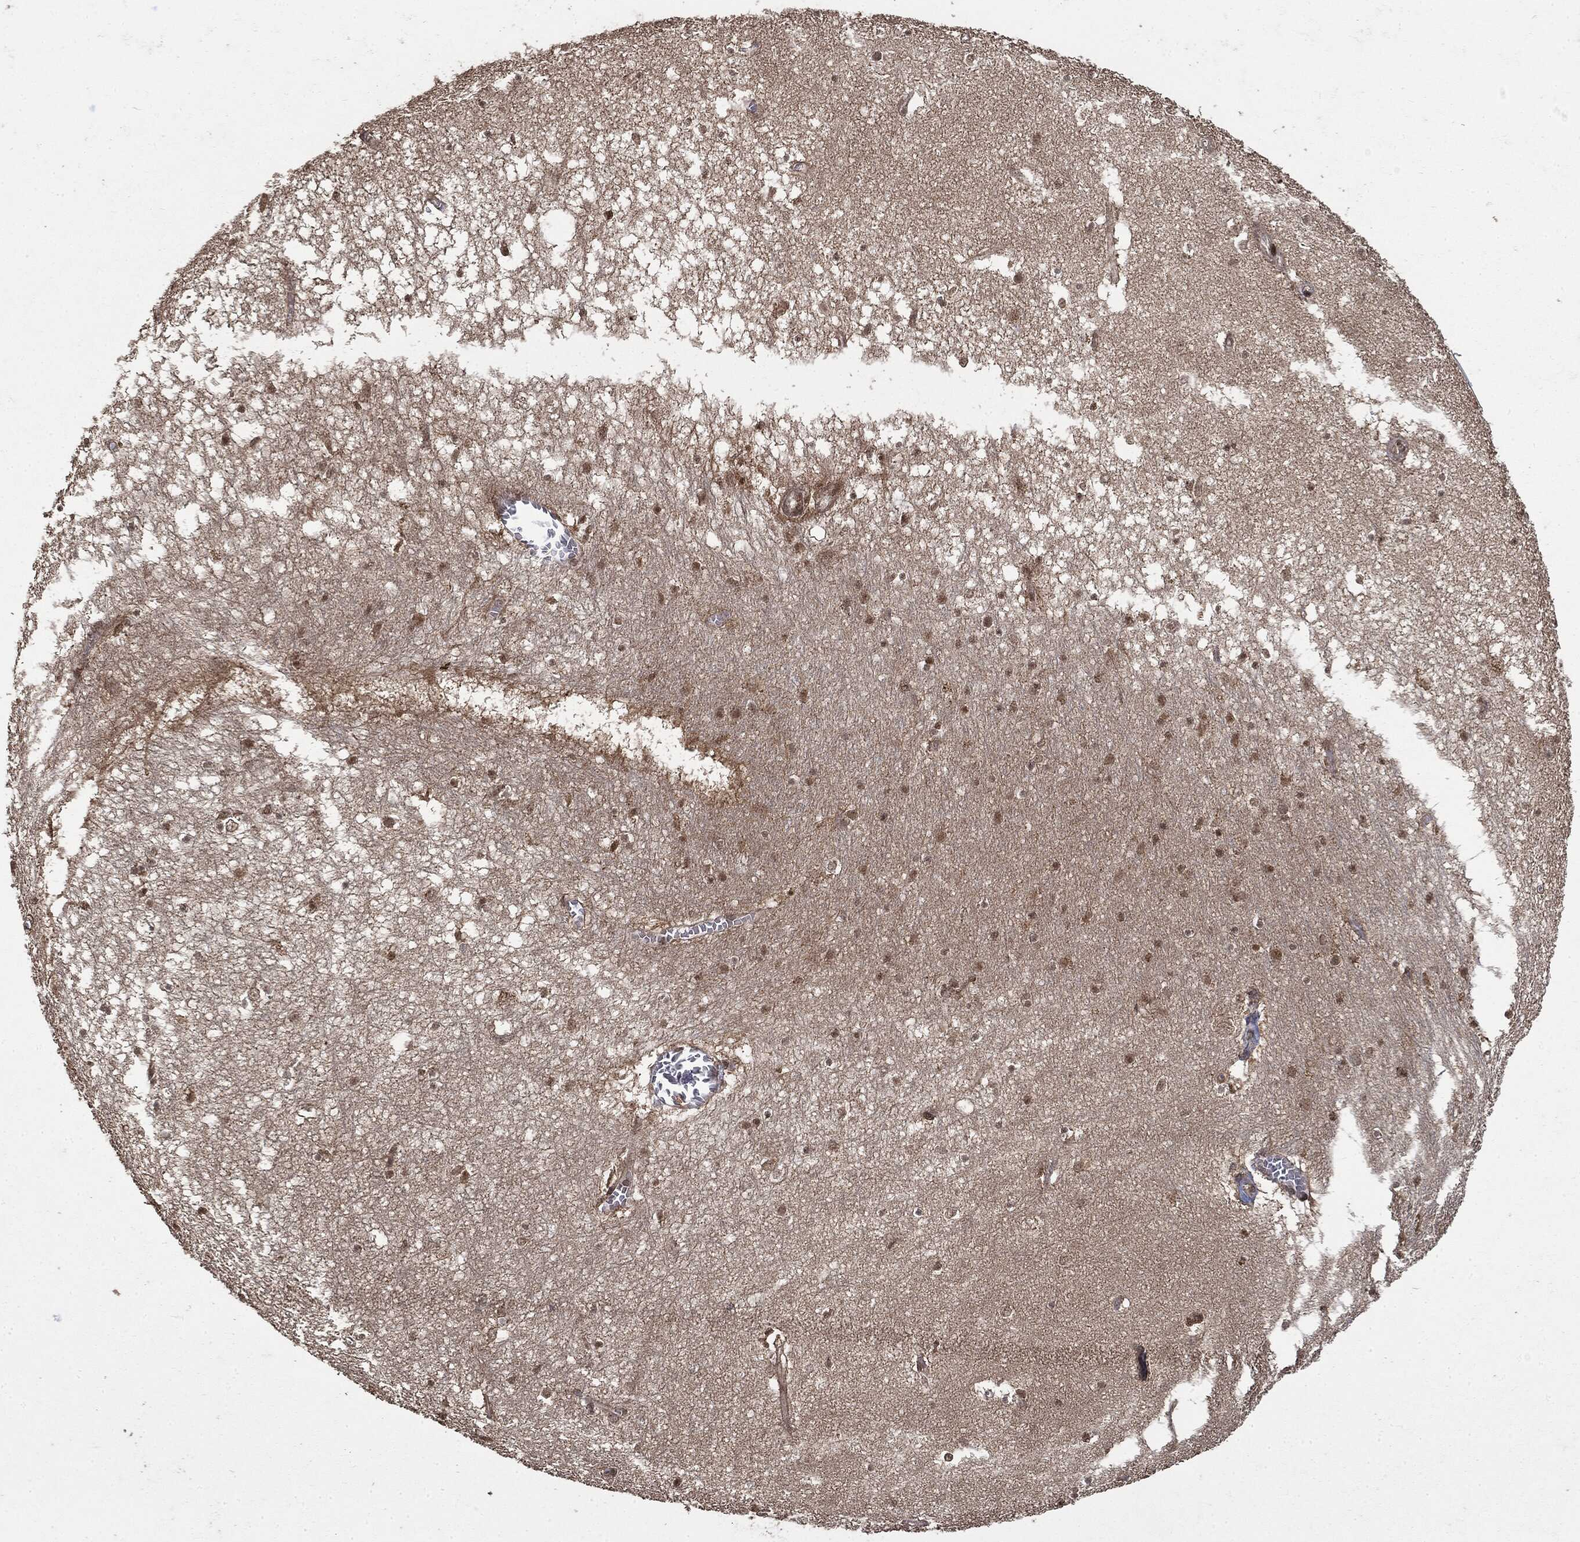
{"staining": {"intensity": "moderate", "quantity": "25%-75%", "location": "nuclear"}, "tissue": "hippocampus", "cell_type": "Glial cells", "image_type": "normal", "snomed": [{"axis": "morphology", "description": "Normal tissue, NOS"}, {"axis": "topography", "description": "Hippocampus"}], "caption": "Immunohistochemical staining of normal hippocampus demonstrates moderate nuclear protein positivity in about 25%-75% of glial cells. (DAB IHC, brown staining for protein, blue staining for nuclei).", "gene": "CTDP1", "patient": {"sex": "female", "age": 64}}